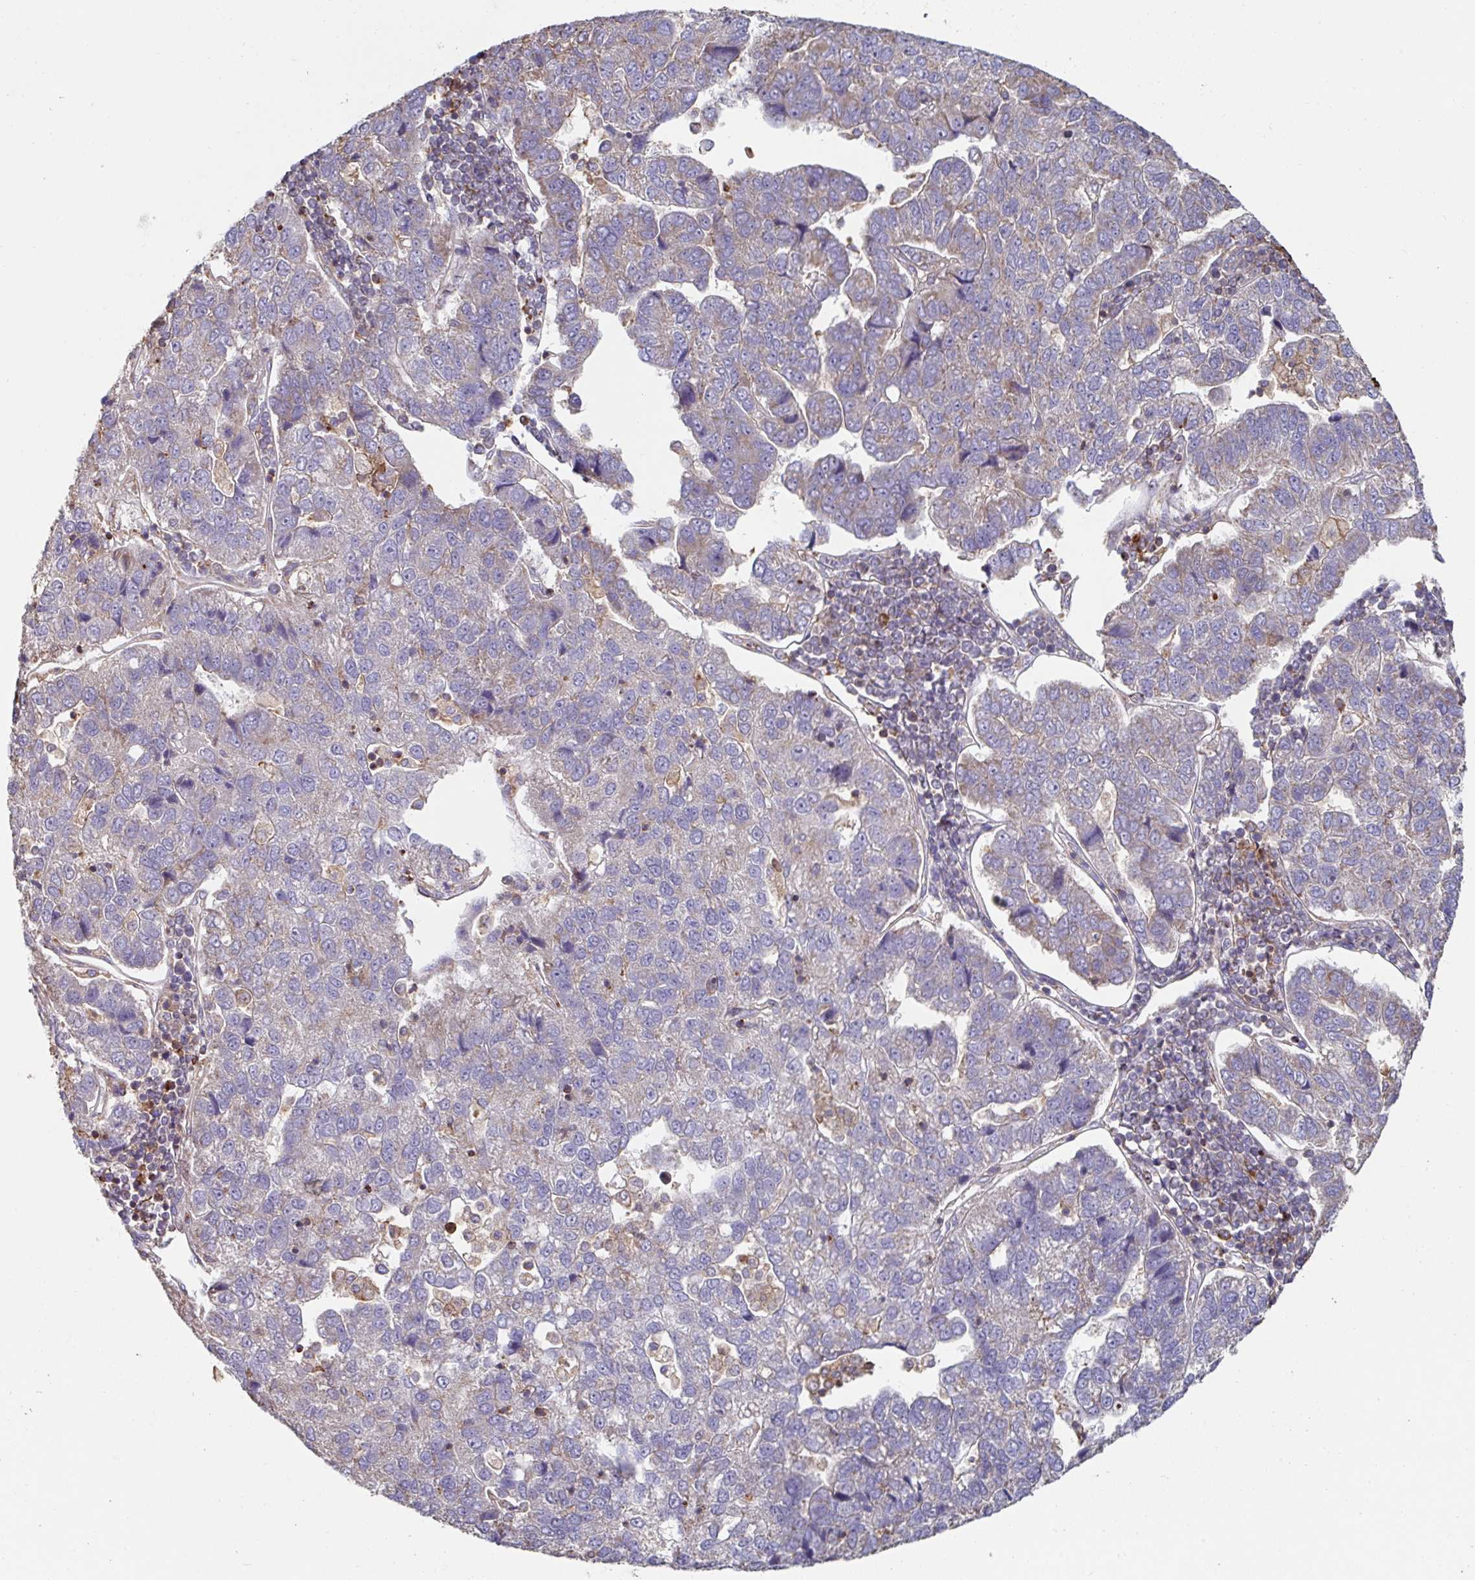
{"staining": {"intensity": "moderate", "quantity": "<25%", "location": "cytoplasmic/membranous"}, "tissue": "pancreatic cancer", "cell_type": "Tumor cells", "image_type": "cancer", "snomed": [{"axis": "morphology", "description": "Adenocarcinoma, NOS"}, {"axis": "topography", "description": "Pancreas"}], "caption": "Tumor cells show moderate cytoplasmic/membranous positivity in about <25% of cells in pancreatic cancer.", "gene": "DZANK1", "patient": {"sex": "female", "age": 61}}